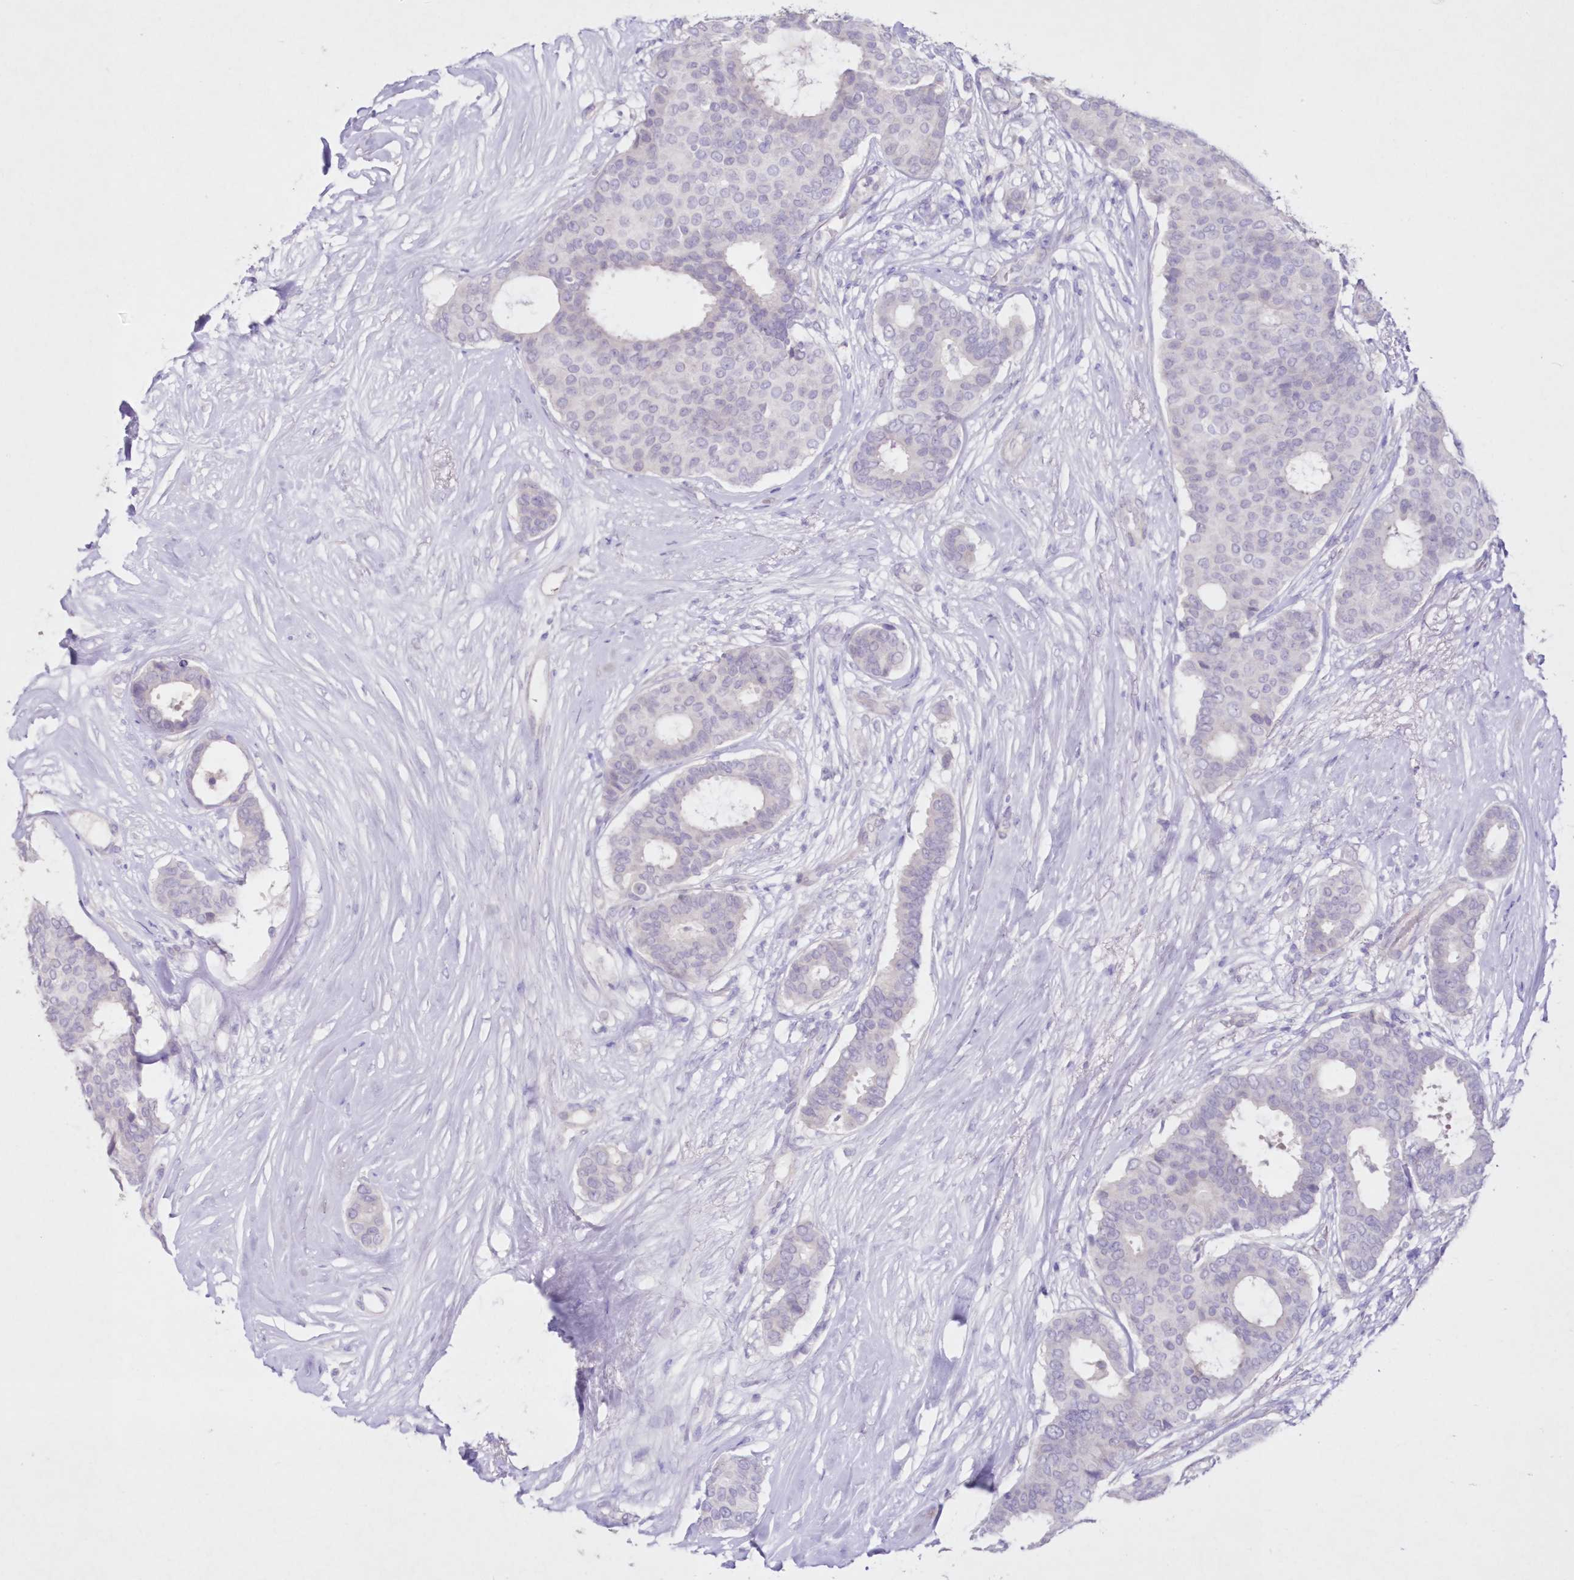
{"staining": {"intensity": "negative", "quantity": "none", "location": "none"}, "tissue": "breast cancer", "cell_type": "Tumor cells", "image_type": "cancer", "snomed": [{"axis": "morphology", "description": "Duct carcinoma"}, {"axis": "topography", "description": "Breast"}], "caption": "Immunohistochemistry (IHC) image of human breast cancer stained for a protein (brown), which reveals no expression in tumor cells.", "gene": "GCKR", "patient": {"sex": "female", "age": 75}}